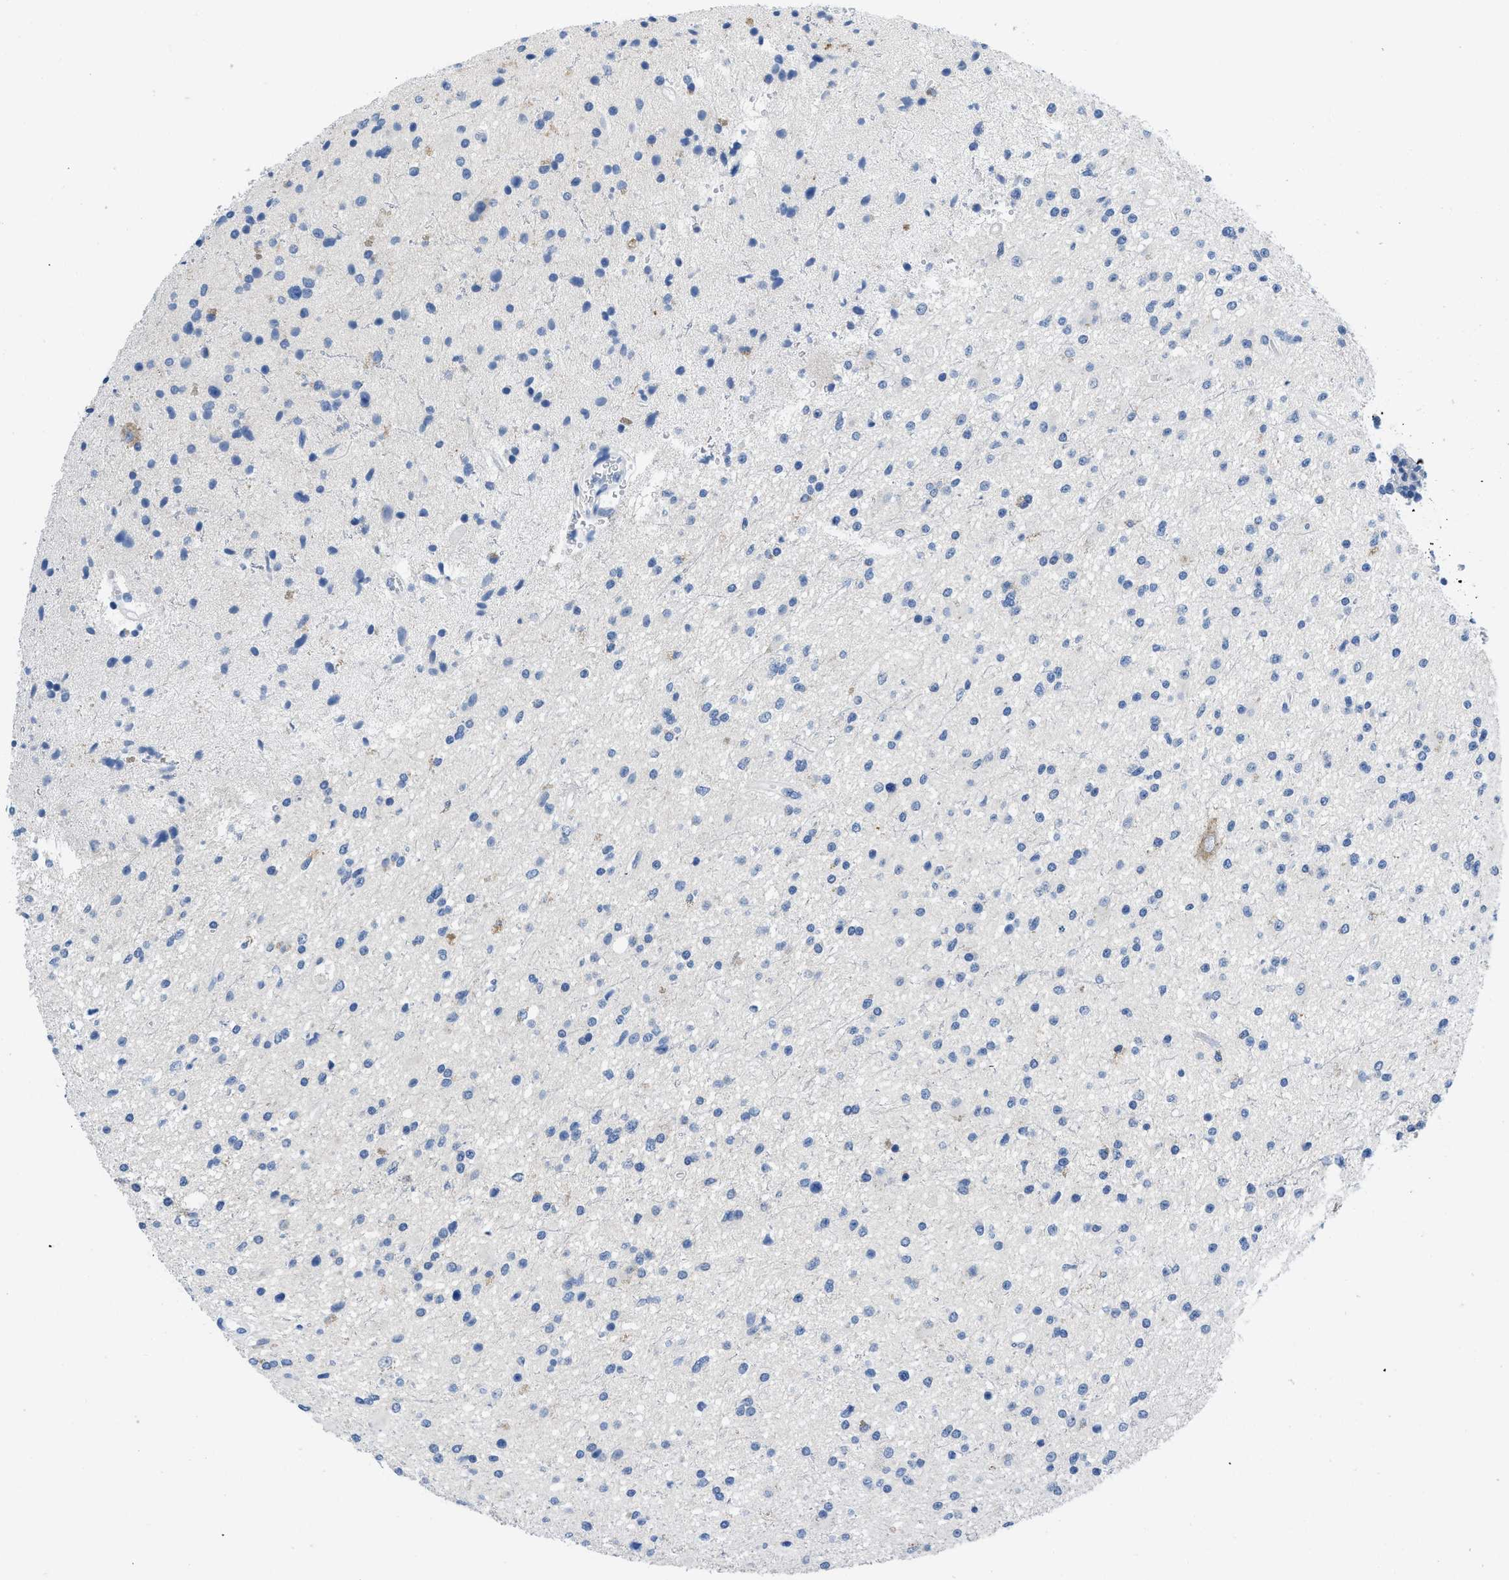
{"staining": {"intensity": "negative", "quantity": "none", "location": "none"}, "tissue": "glioma", "cell_type": "Tumor cells", "image_type": "cancer", "snomed": [{"axis": "morphology", "description": "Glioma, malignant, High grade"}, {"axis": "topography", "description": "Brain"}], "caption": "DAB (3,3'-diaminobenzidine) immunohistochemical staining of glioma reveals no significant expression in tumor cells.", "gene": "PYY", "patient": {"sex": "male", "age": 33}}